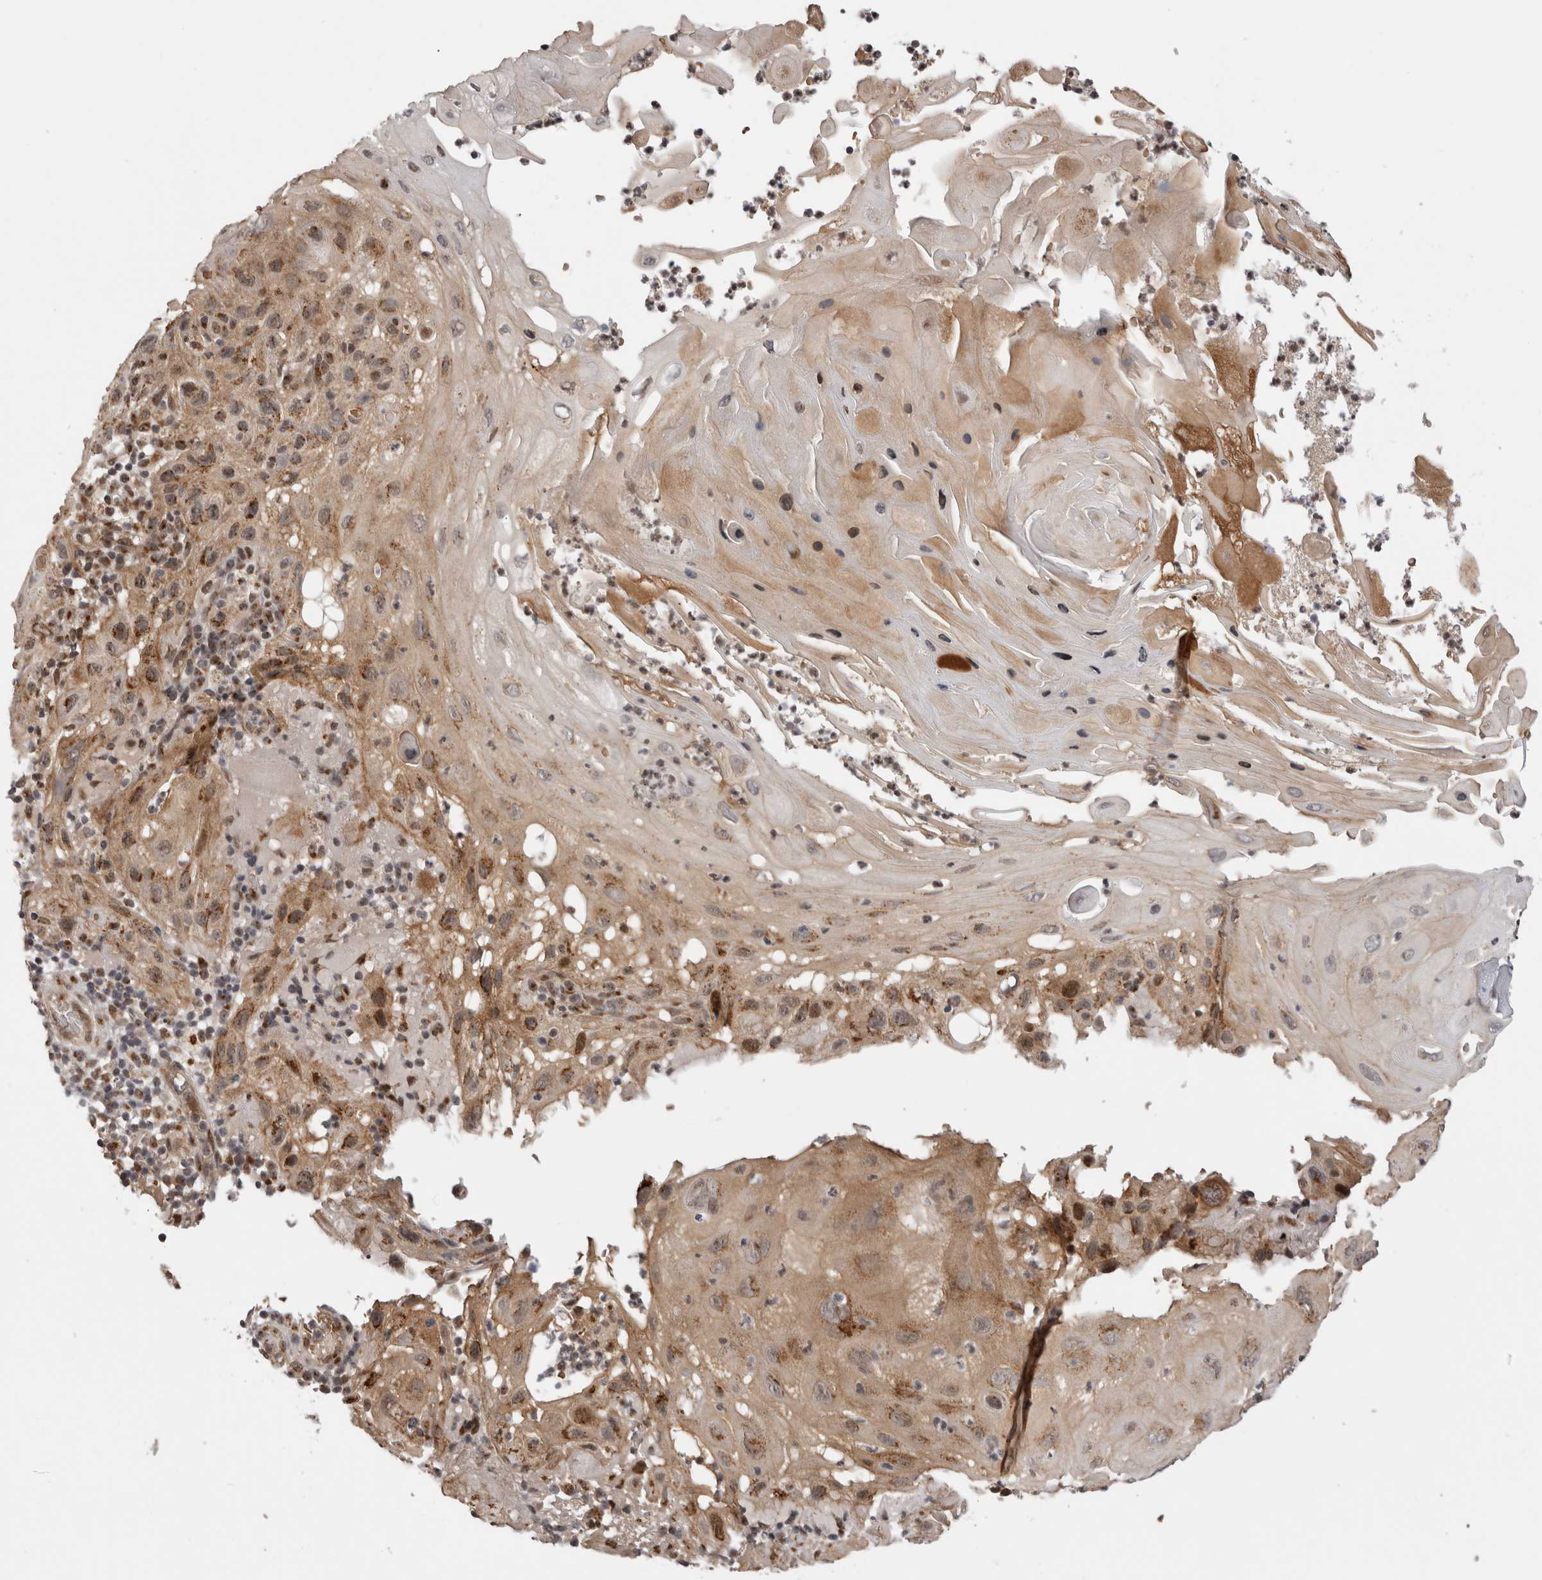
{"staining": {"intensity": "moderate", "quantity": ">75%", "location": "cytoplasmic/membranous"}, "tissue": "skin cancer", "cell_type": "Tumor cells", "image_type": "cancer", "snomed": [{"axis": "morphology", "description": "Squamous cell carcinoma, NOS"}, {"axis": "topography", "description": "Skin"}], "caption": "A histopathology image showing moderate cytoplasmic/membranous staining in about >75% of tumor cells in squamous cell carcinoma (skin), as visualized by brown immunohistochemical staining.", "gene": "TMEM65", "patient": {"sex": "female", "age": 96}}